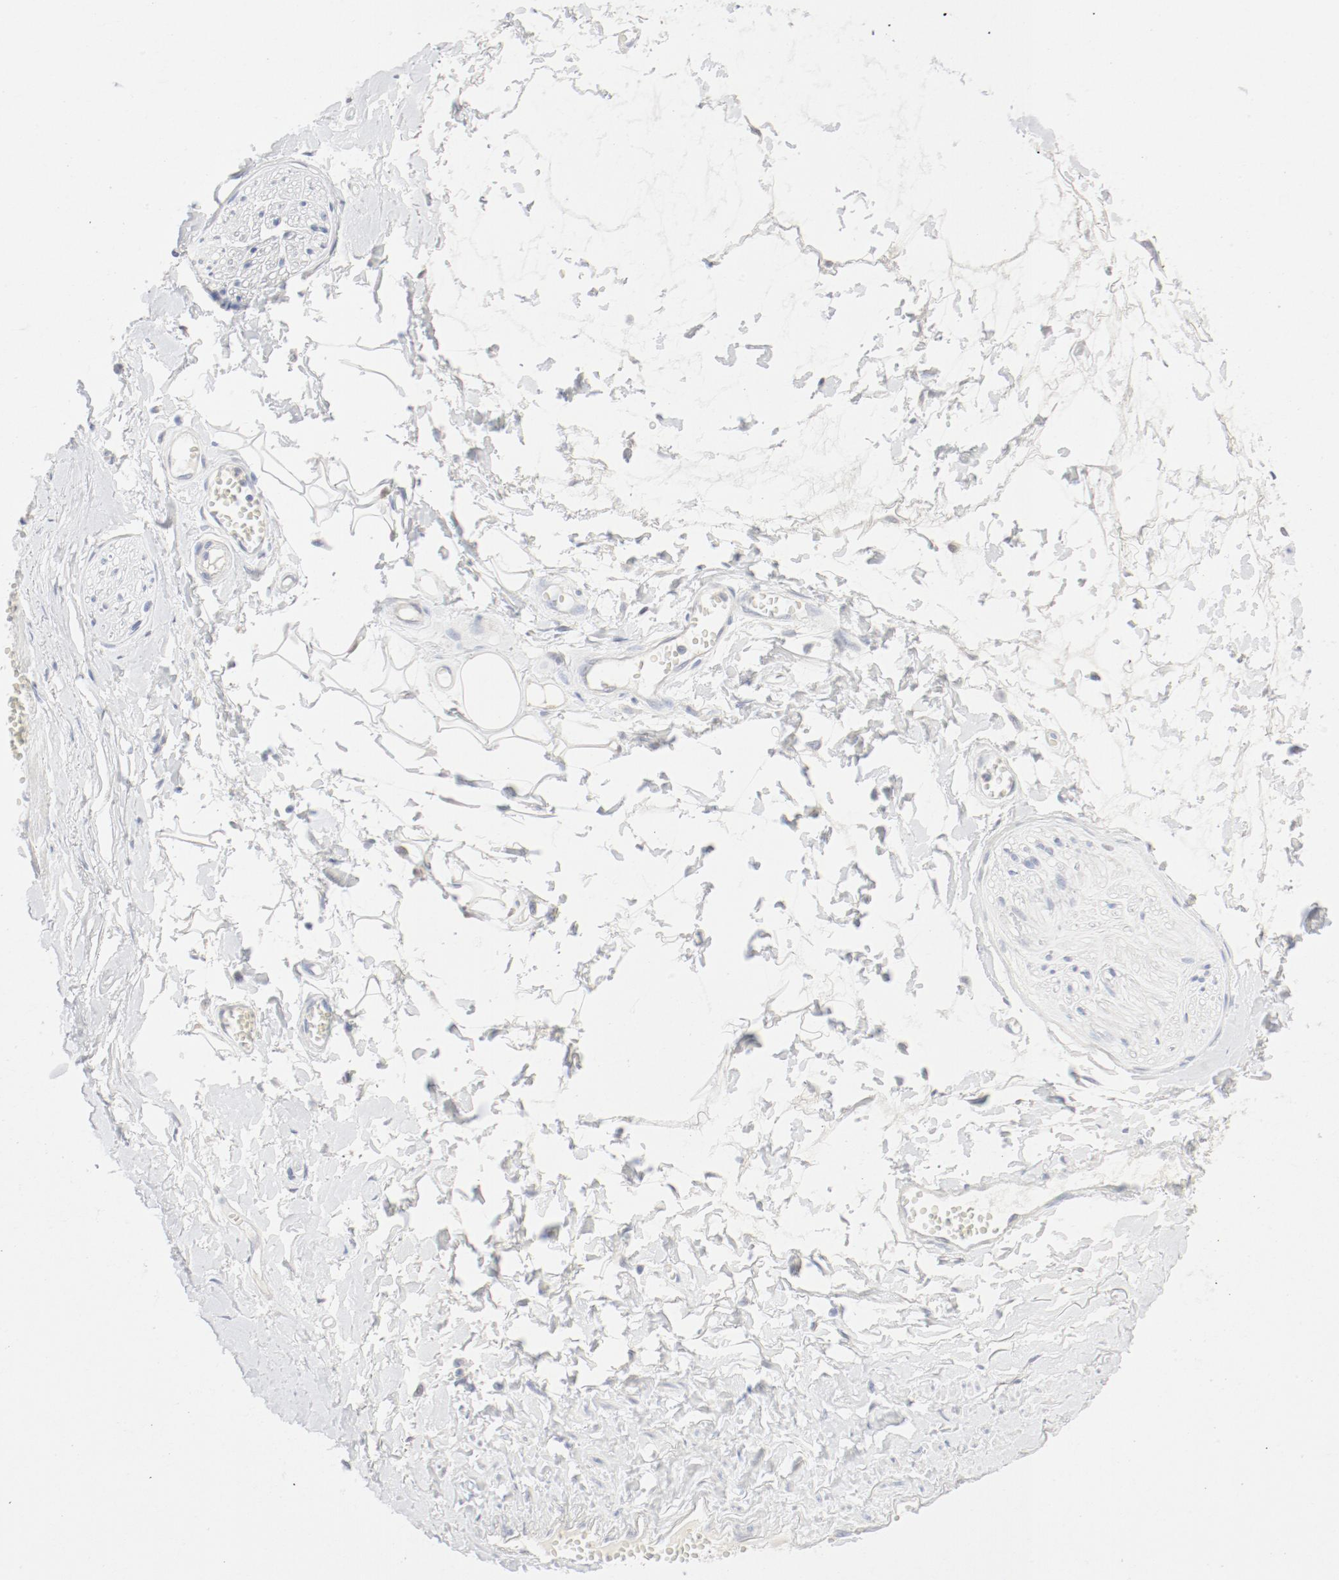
{"staining": {"intensity": "moderate", "quantity": ">75%", "location": "cytoplasmic/membranous"}, "tissue": "adipose tissue", "cell_type": "Adipocytes", "image_type": "normal", "snomed": [{"axis": "morphology", "description": "Normal tissue, NOS"}, {"axis": "morphology", "description": "Inflammation, NOS"}, {"axis": "topography", "description": "Salivary gland"}, {"axis": "topography", "description": "Peripheral nerve tissue"}], "caption": "High-magnification brightfield microscopy of normal adipose tissue stained with DAB (3,3'-diaminobenzidine) (brown) and counterstained with hematoxylin (blue). adipocytes exhibit moderate cytoplasmic/membranous positivity is appreciated in approximately>75% of cells.", "gene": "PGM1", "patient": {"sex": "female", "age": 75}}